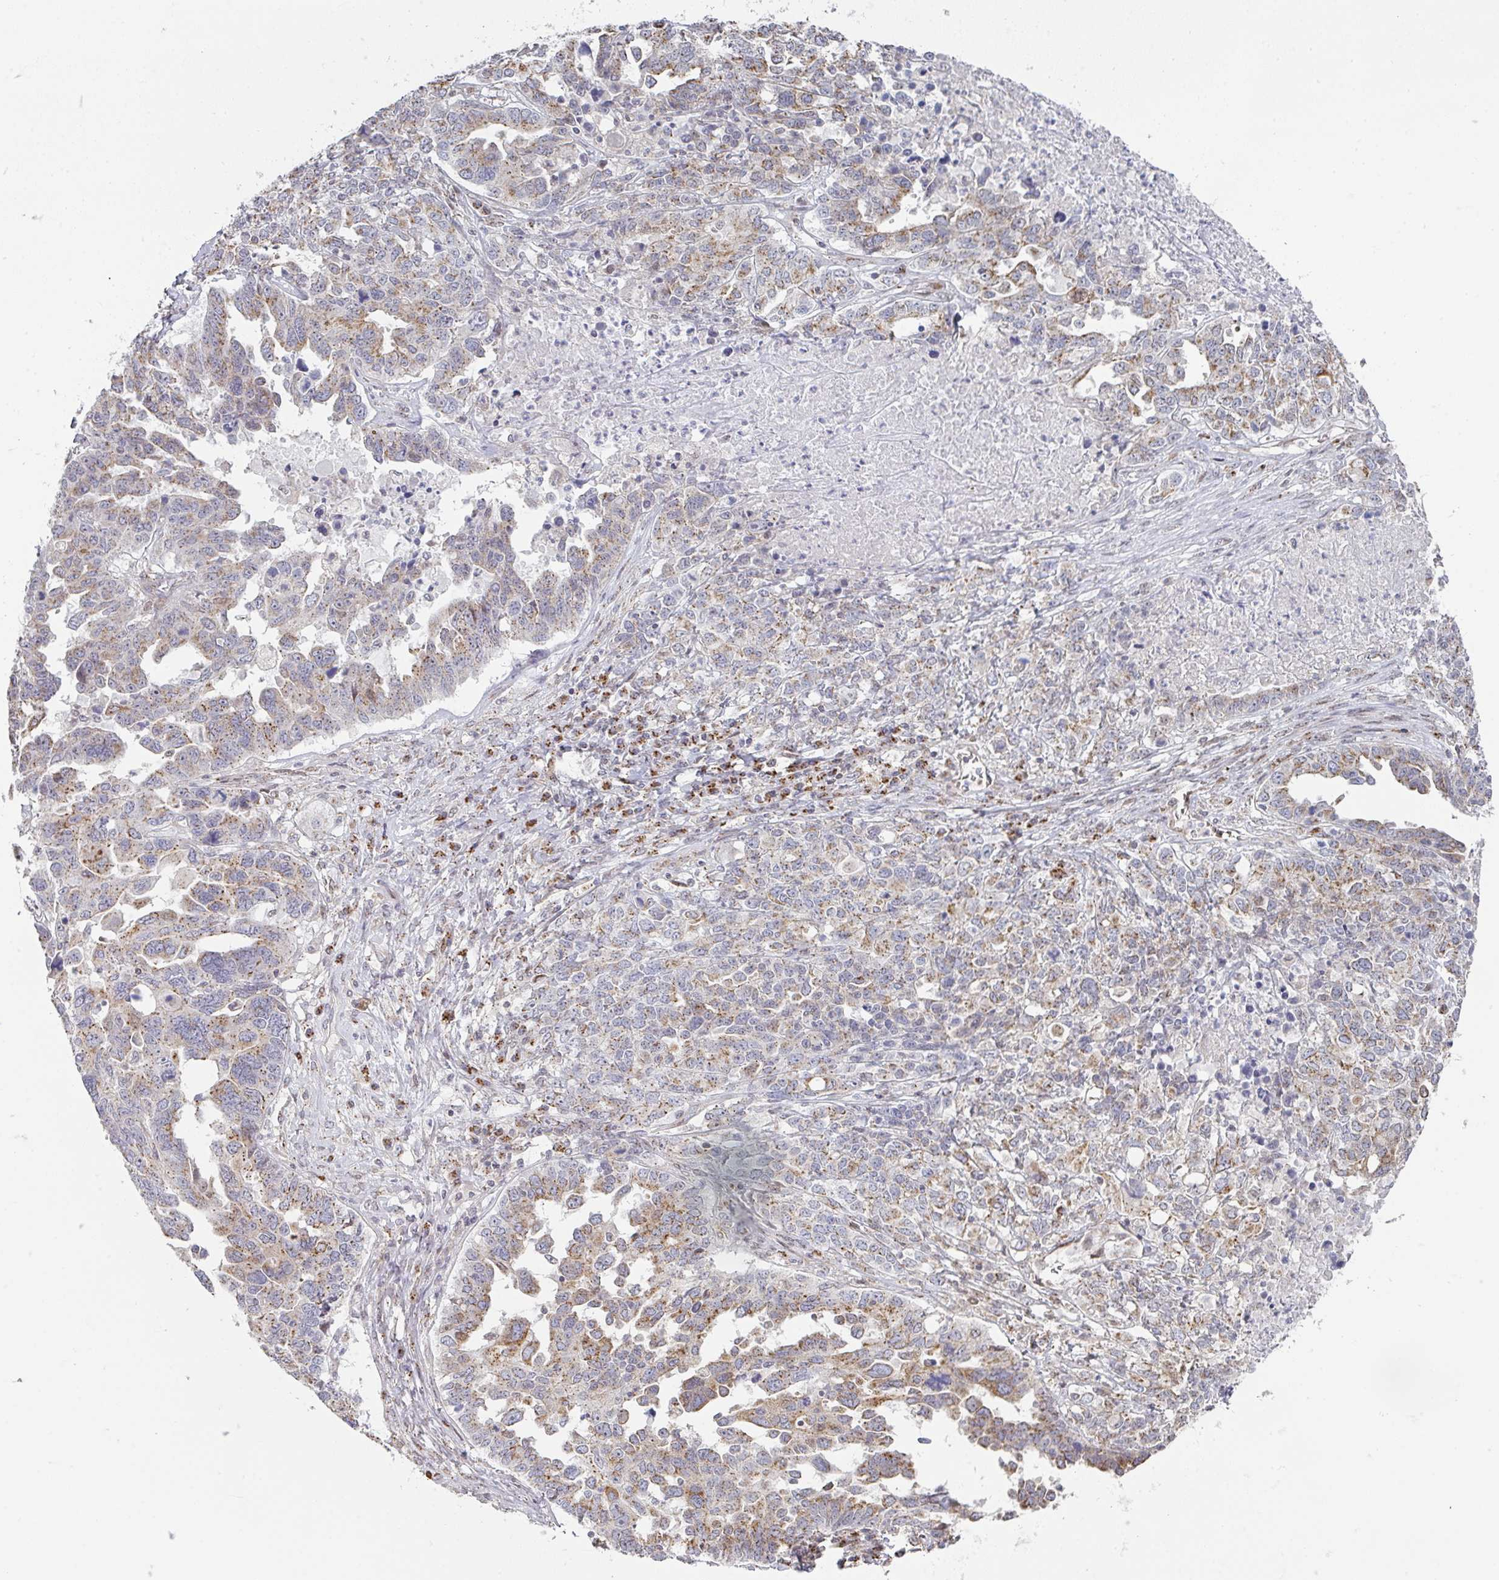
{"staining": {"intensity": "moderate", "quantity": ">75%", "location": "cytoplasmic/membranous"}, "tissue": "ovarian cancer", "cell_type": "Tumor cells", "image_type": "cancer", "snomed": [{"axis": "morphology", "description": "Carcinoma, endometroid"}, {"axis": "topography", "description": "Ovary"}], "caption": "Tumor cells reveal medium levels of moderate cytoplasmic/membranous staining in approximately >75% of cells in ovarian cancer (endometroid carcinoma).", "gene": "ZNF526", "patient": {"sex": "female", "age": 62}}